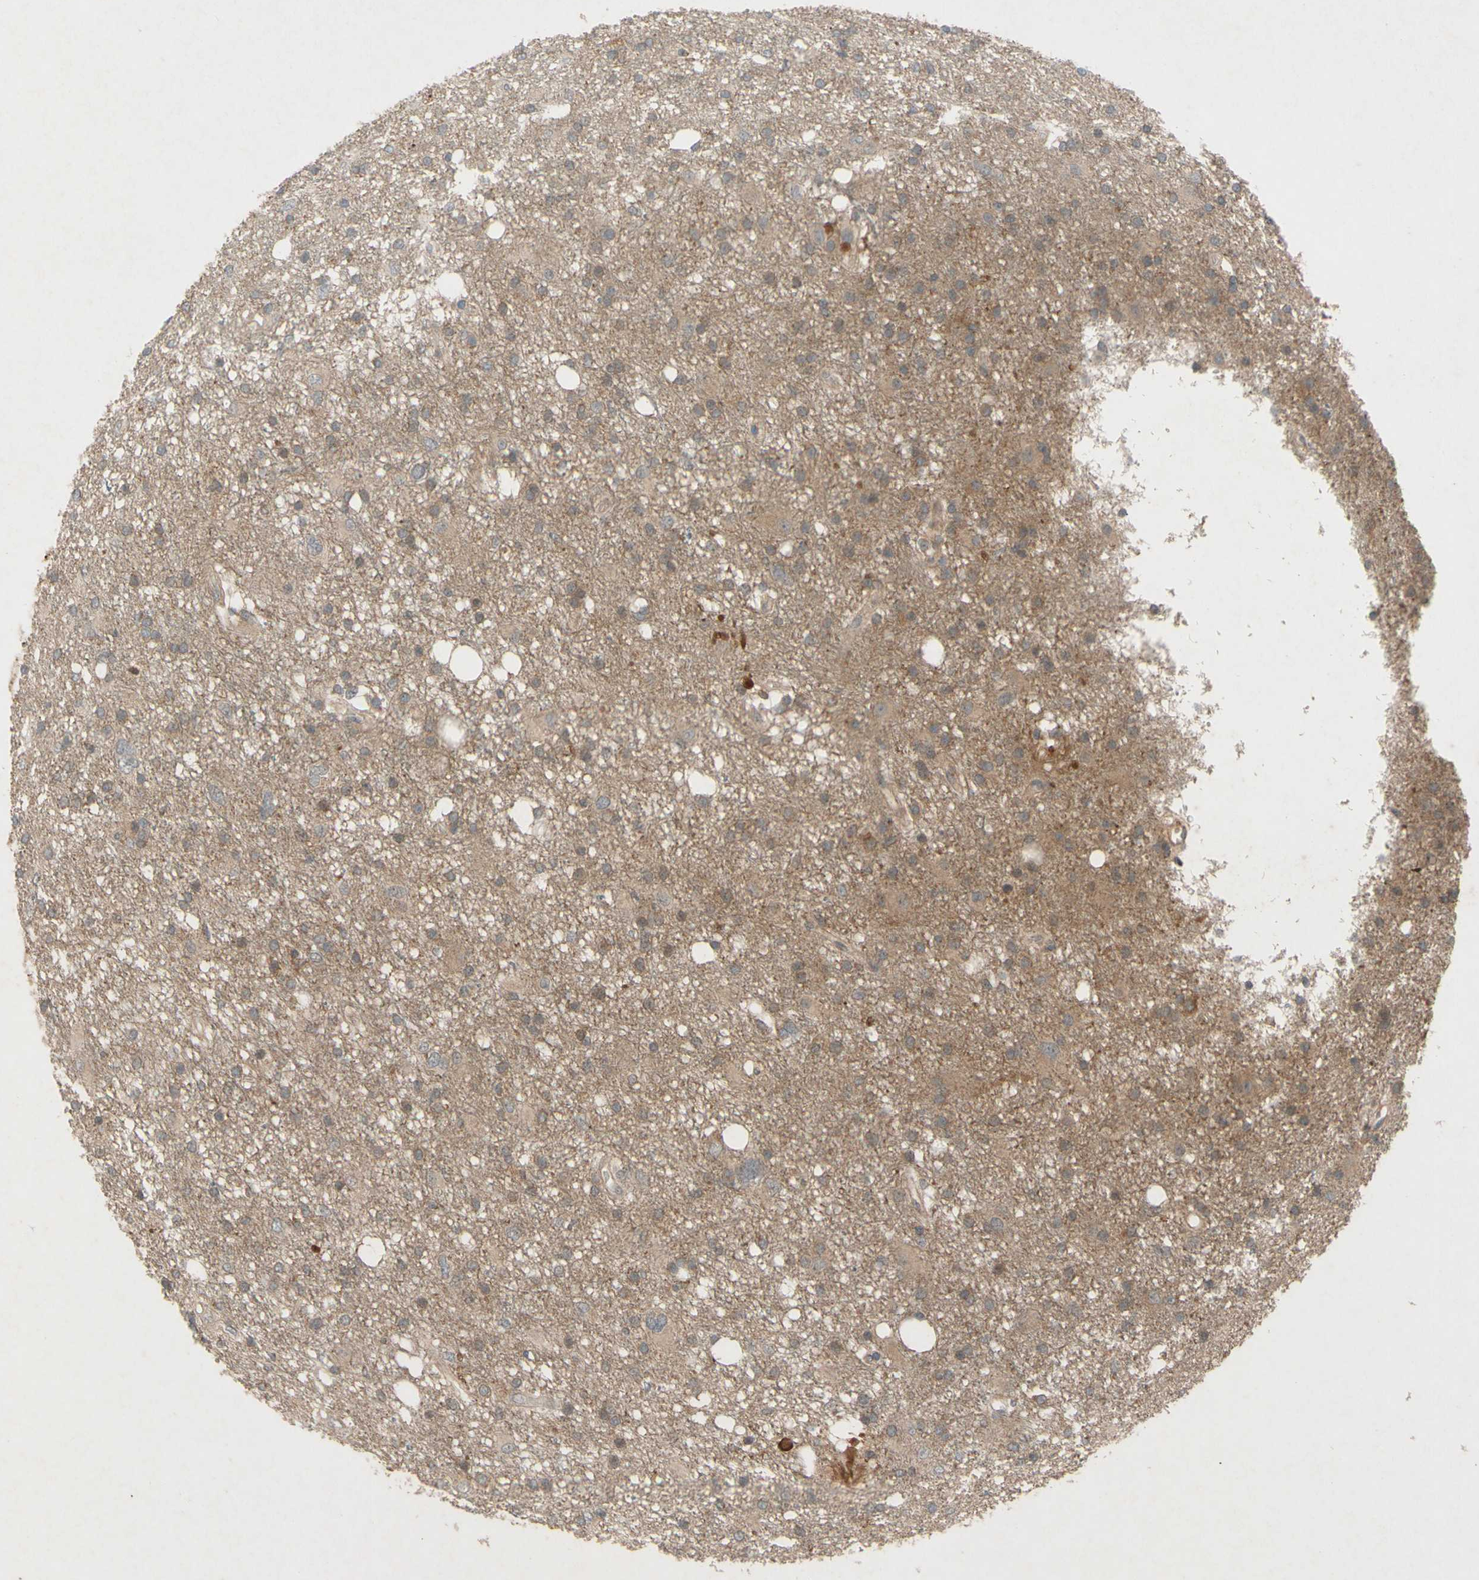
{"staining": {"intensity": "moderate", "quantity": "25%-75%", "location": "cytoplasmic/membranous"}, "tissue": "glioma", "cell_type": "Tumor cells", "image_type": "cancer", "snomed": [{"axis": "morphology", "description": "Glioma, malignant, High grade"}, {"axis": "topography", "description": "Brain"}], "caption": "Immunohistochemical staining of human high-grade glioma (malignant) demonstrates medium levels of moderate cytoplasmic/membranous staining in about 25%-75% of tumor cells.", "gene": "ATP6V1F", "patient": {"sex": "female", "age": 59}}